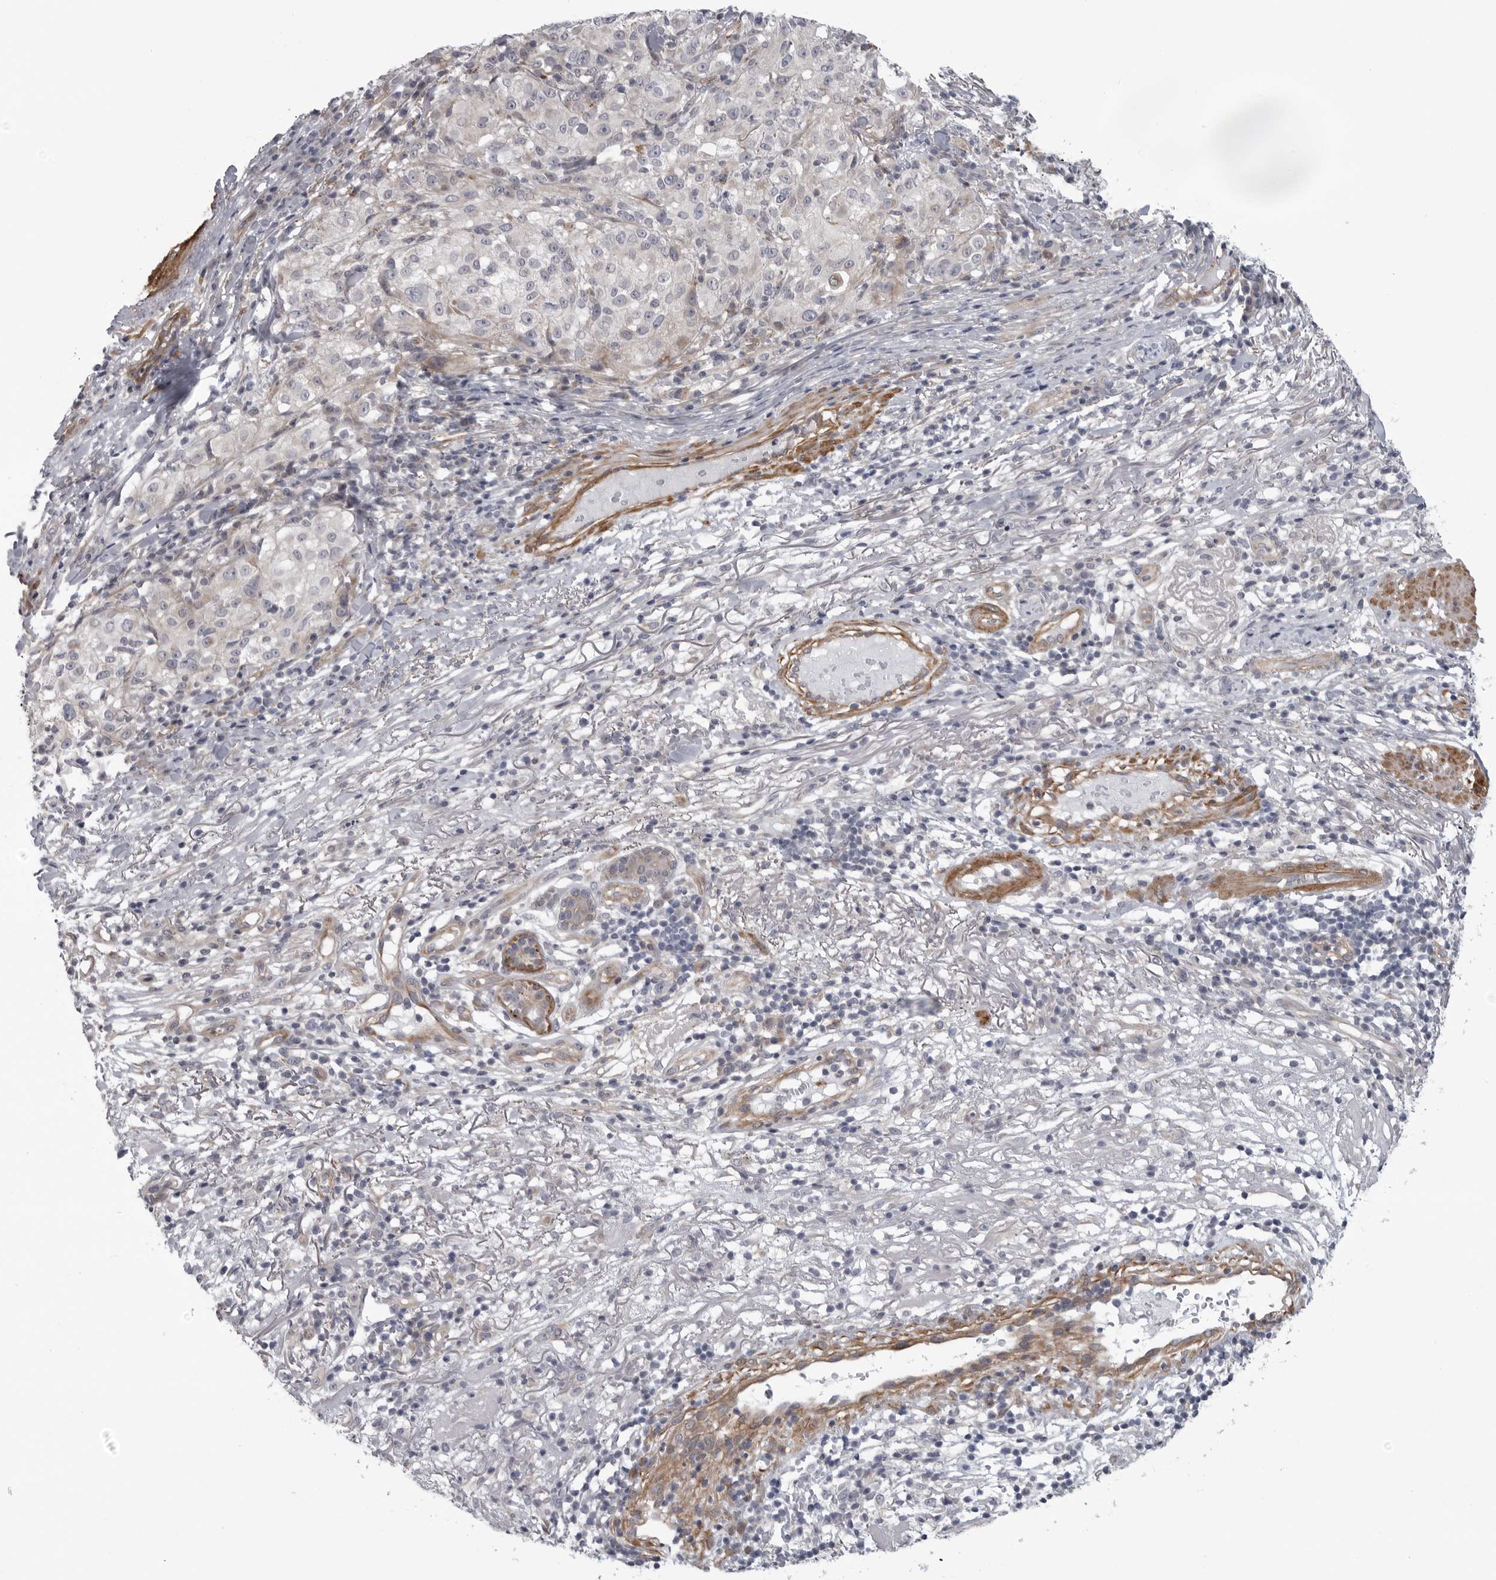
{"staining": {"intensity": "negative", "quantity": "none", "location": "none"}, "tissue": "melanoma", "cell_type": "Tumor cells", "image_type": "cancer", "snomed": [{"axis": "morphology", "description": "Necrosis, NOS"}, {"axis": "morphology", "description": "Malignant melanoma, NOS"}, {"axis": "topography", "description": "Skin"}], "caption": "IHC of melanoma displays no expression in tumor cells.", "gene": "SCP2", "patient": {"sex": "female", "age": 87}}